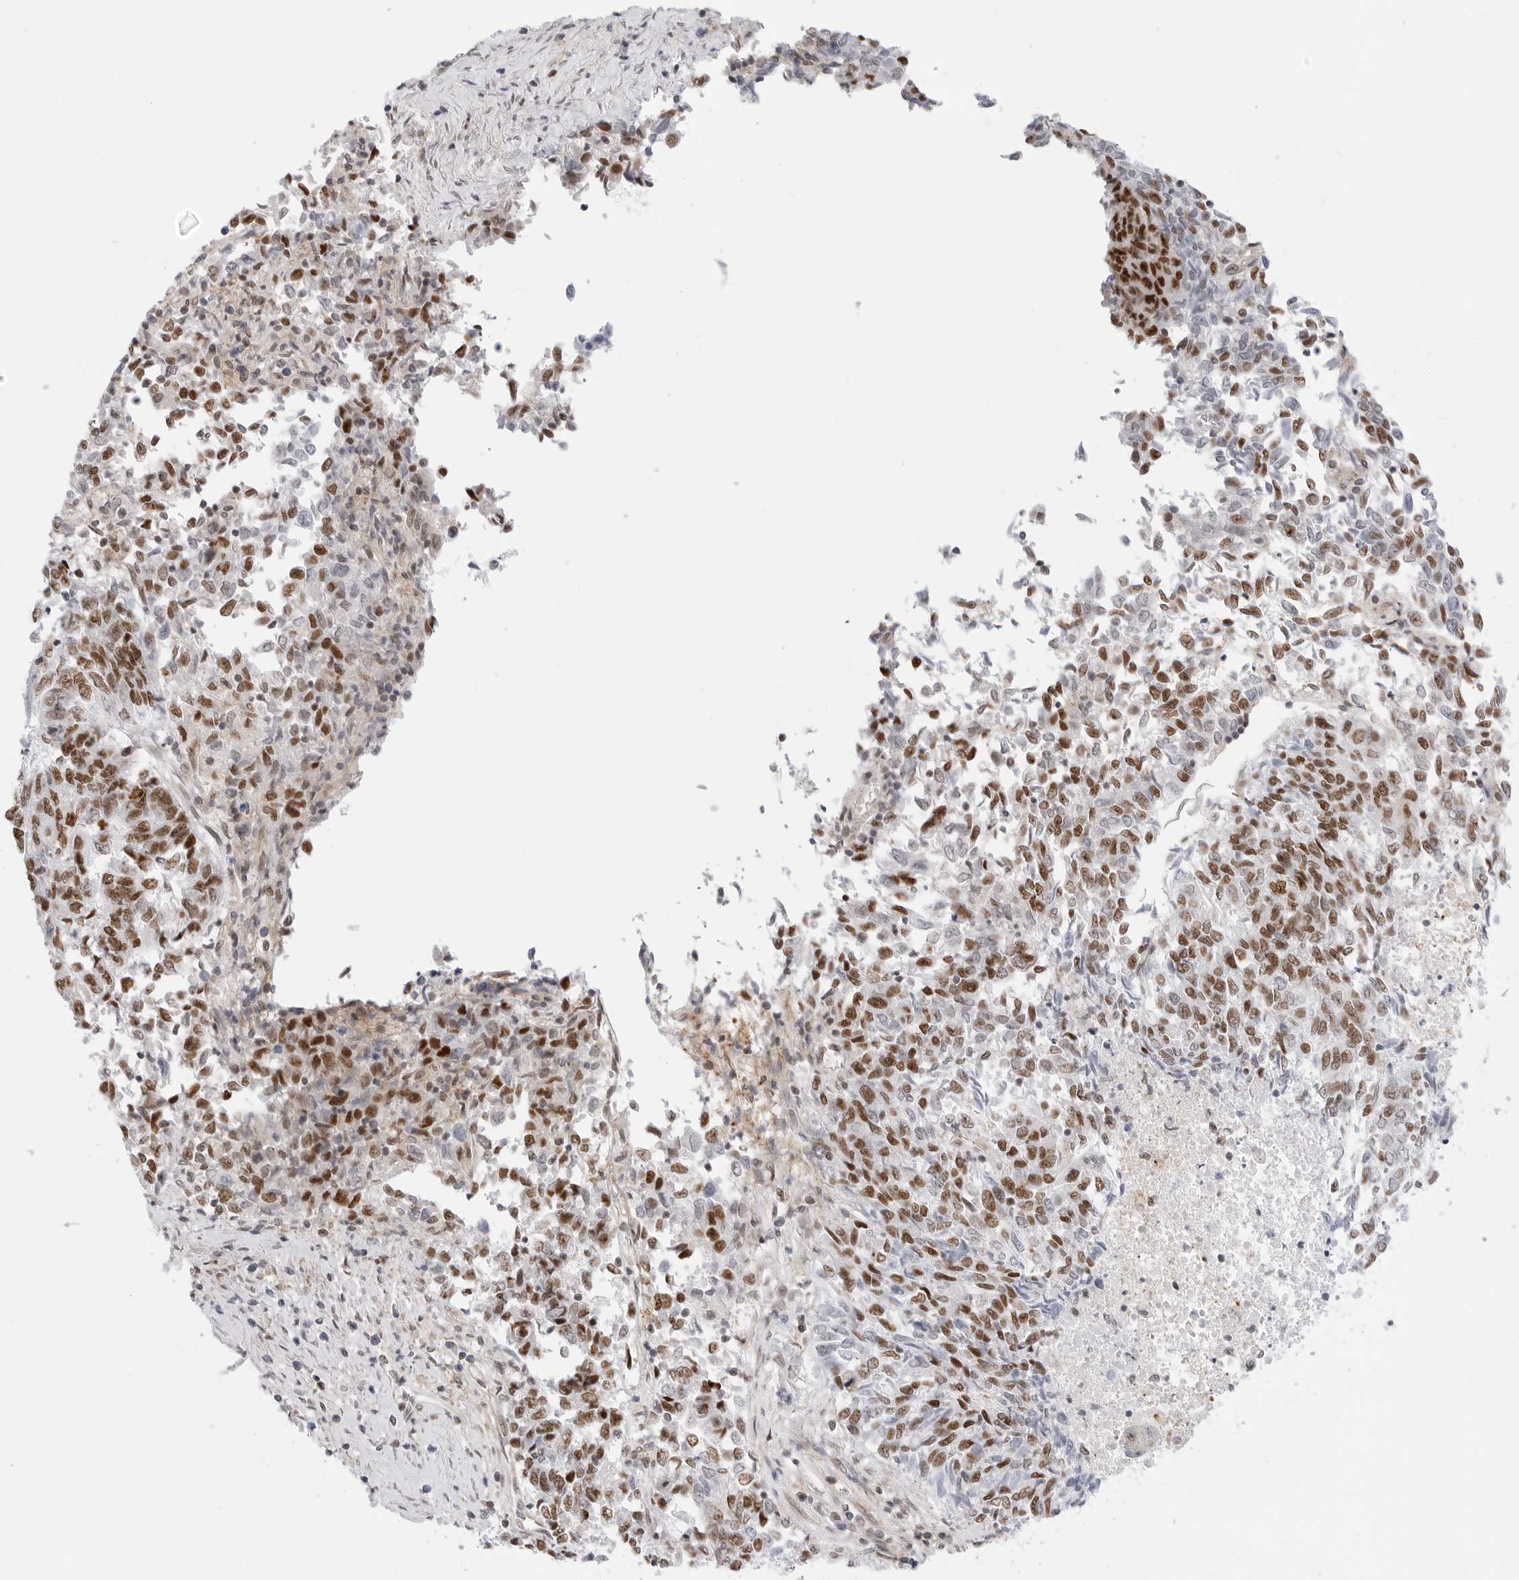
{"staining": {"intensity": "strong", "quantity": ">75%", "location": "nuclear"}, "tissue": "endometrial cancer", "cell_type": "Tumor cells", "image_type": "cancer", "snomed": [{"axis": "morphology", "description": "Adenocarcinoma, NOS"}, {"axis": "topography", "description": "Endometrium"}], "caption": "Immunohistochemical staining of endometrial adenocarcinoma displays high levels of strong nuclear positivity in approximately >75% of tumor cells.", "gene": "C1orf162", "patient": {"sex": "female", "age": 80}}